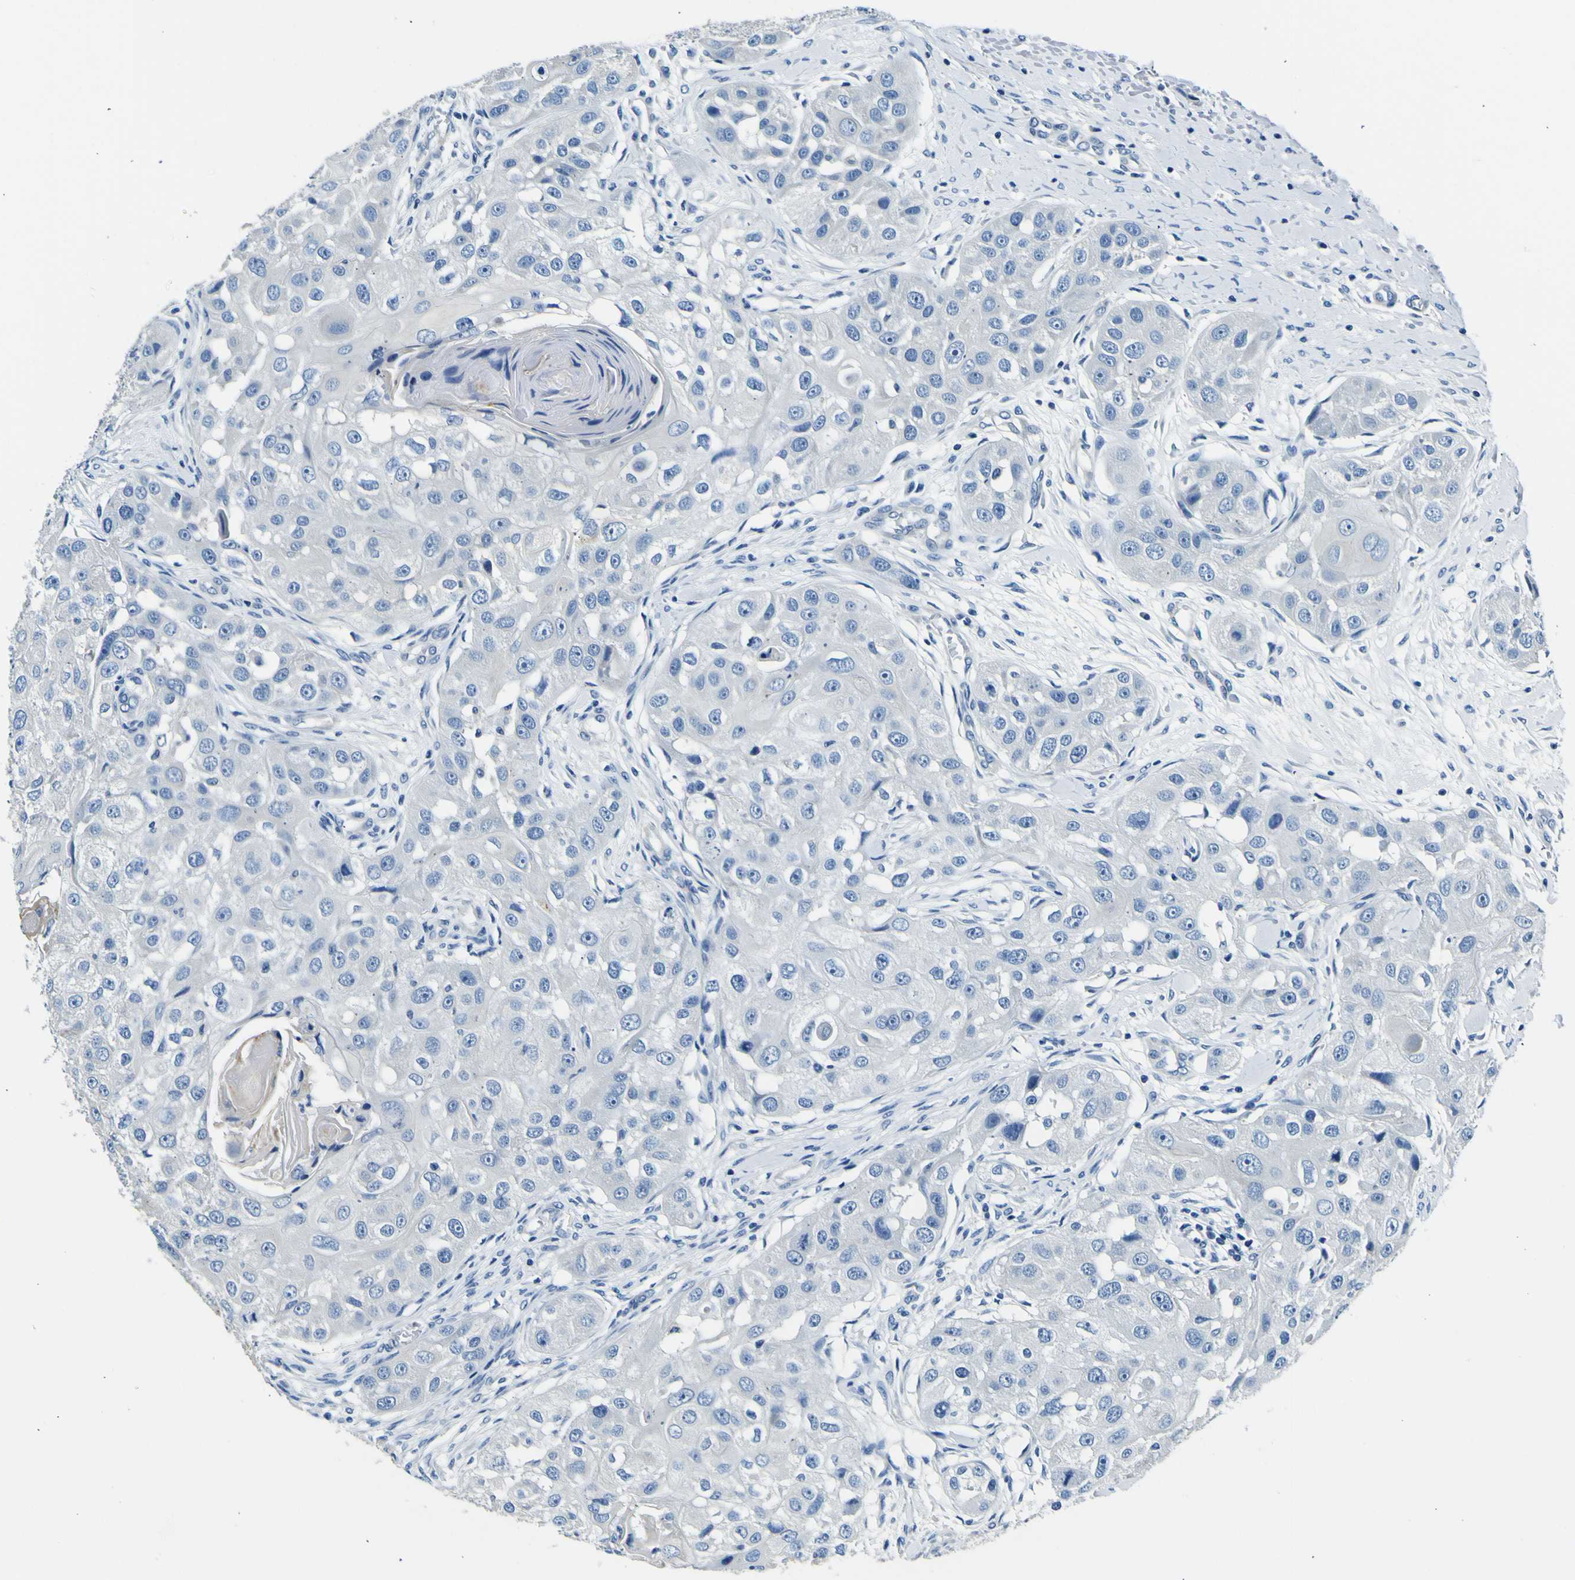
{"staining": {"intensity": "negative", "quantity": "none", "location": "none"}, "tissue": "head and neck cancer", "cell_type": "Tumor cells", "image_type": "cancer", "snomed": [{"axis": "morphology", "description": "Normal tissue, NOS"}, {"axis": "morphology", "description": "Squamous cell carcinoma, NOS"}, {"axis": "topography", "description": "Skeletal muscle"}, {"axis": "topography", "description": "Head-Neck"}], "caption": "This is an immunohistochemistry (IHC) histopathology image of human head and neck cancer (squamous cell carcinoma). There is no staining in tumor cells.", "gene": "ADGRA2", "patient": {"sex": "male", "age": 51}}